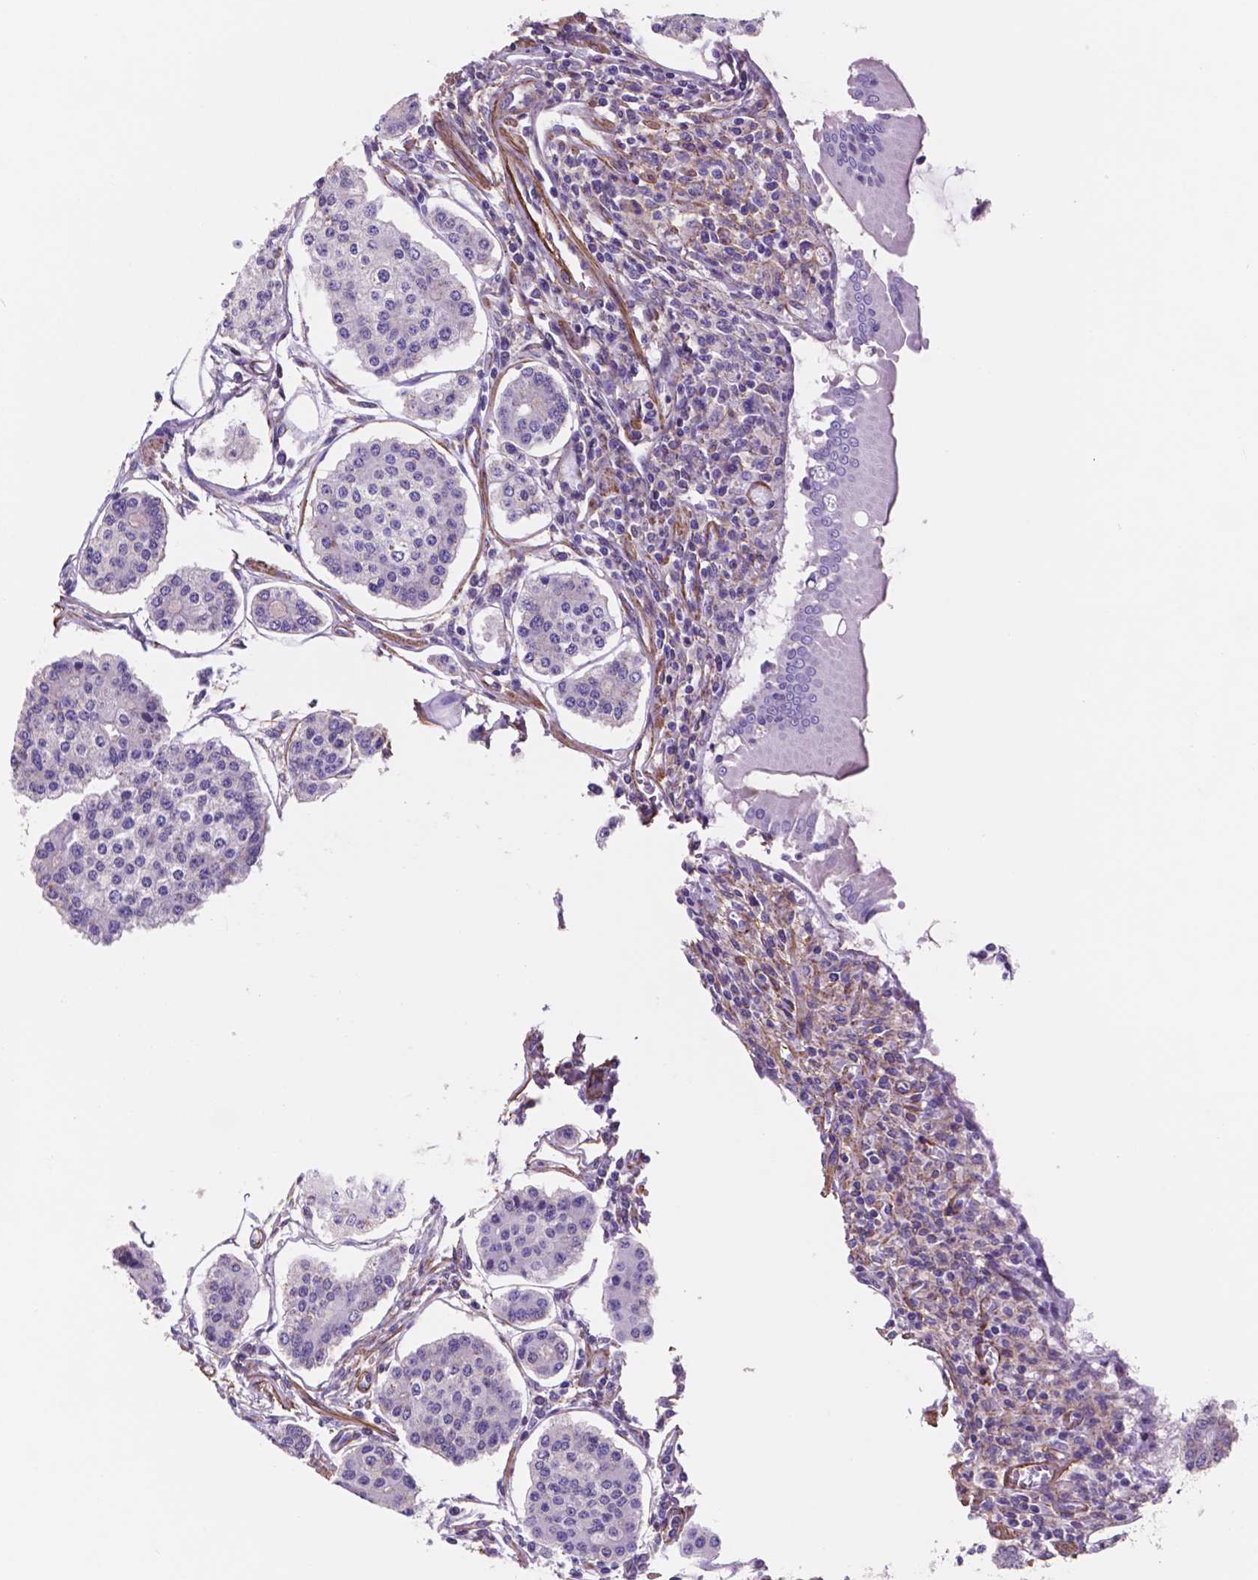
{"staining": {"intensity": "negative", "quantity": "none", "location": "none"}, "tissue": "carcinoid", "cell_type": "Tumor cells", "image_type": "cancer", "snomed": [{"axis": "morphology", "description": "Carcinoid, malignant, NOS"}, {"axis": "topography", "description": "Small intestine"}], "caption": "A high-resolution photomicrograph shows IHC staining of carcinoid, which demonstrates no significant positivity in tumor cells.", "gene": "TOR2A", "patient": {"sex": "female", "age": 65}}